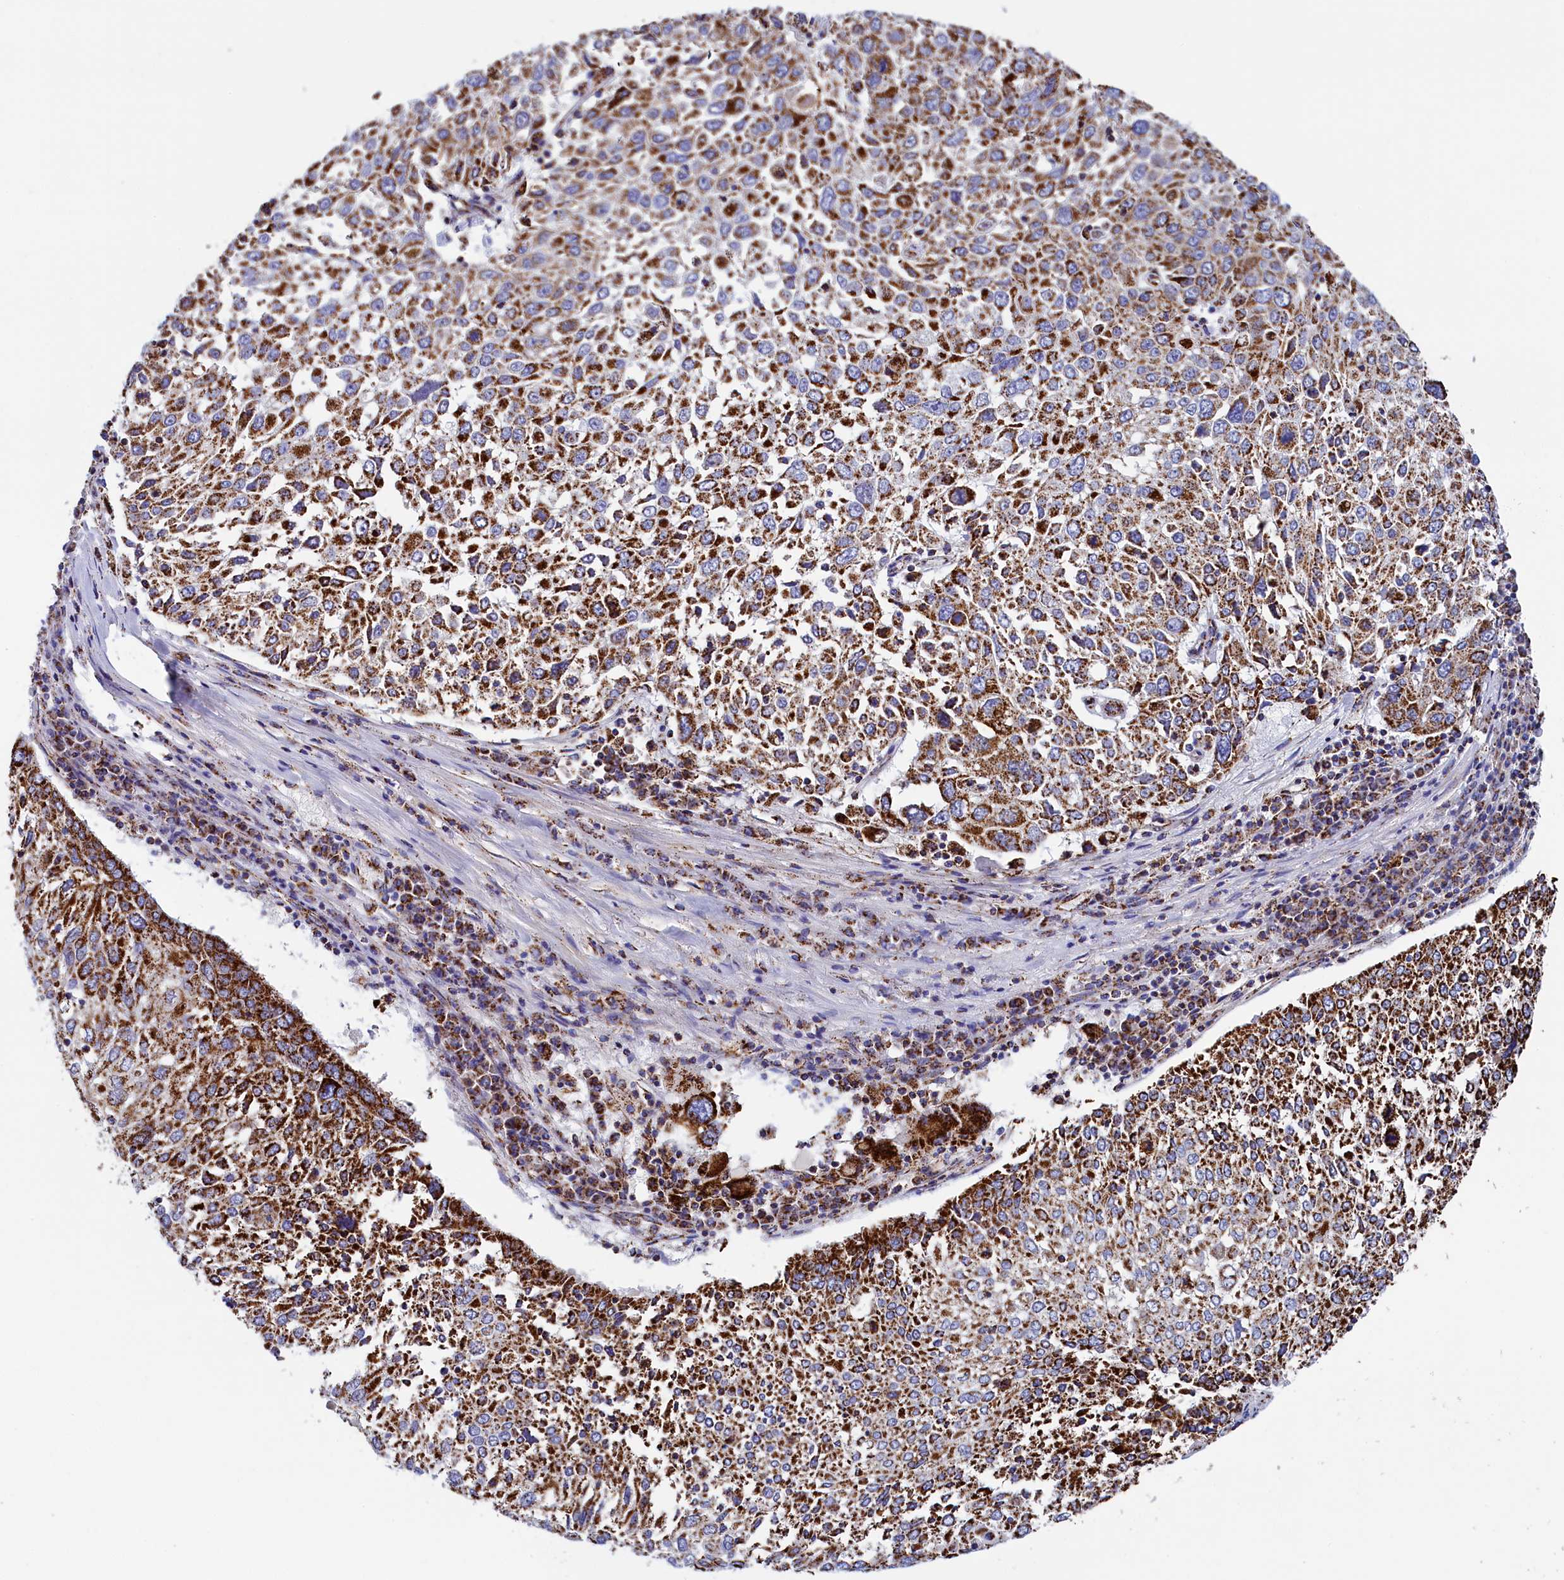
{"staining": {"intensity": "strong", "quantity": ">75%", "location": "cytoplasmic/membranous"}, "tissue": "lung cancer", "cell_type": "Tumor cells", "image_type": "cancer", "snomed": [{"axis": "morphology", "description": "Squamous cell carcinoma, NOS"}, {"axis": "topography", "description": "Lung"}], "caption": "Lung squamous cell carcinoma was stained to show a protein in brown. There is high levels of strong cytoplasmic/membranous expression in about >75% of tumor cells.", "gene": "SLC39A3", "patient": {"sex": "male", "age": 65}}